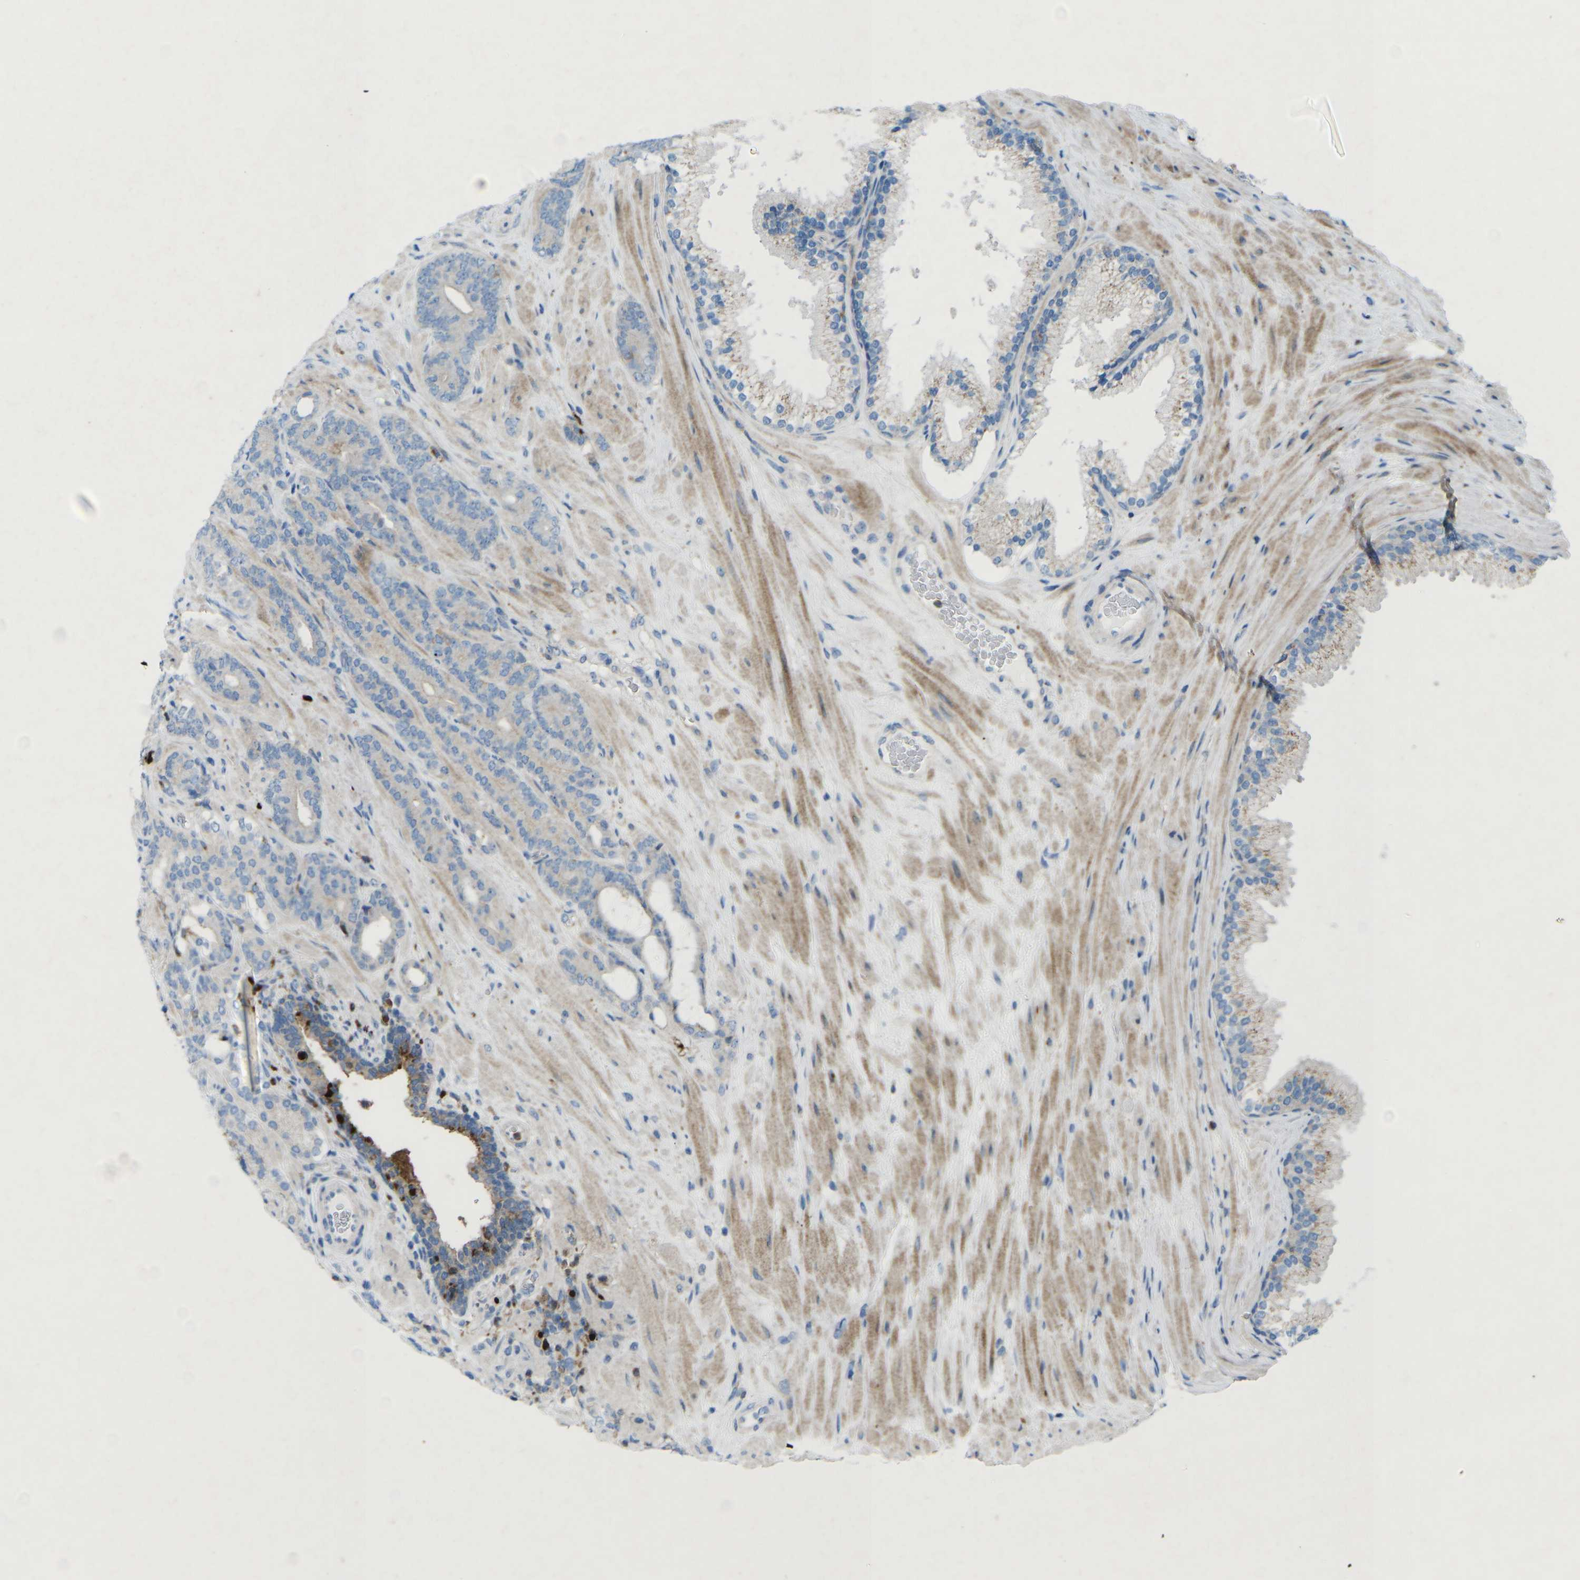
{"staining": {"intensity": "weak", "quantity": "<25%", "location": "cytoplasmic/membranous"}, "tissue": "prostate cancer", "cell_type": "Tumor cells", "image_type": "cancer", "snomed": [{"axis": "morphology", "description": "Adenocarcinoma, Low grade"}, {"axis": "topography", "description": "Prostate"}], "caption": "Immunohistochemistry image of prostate cancer (low-grade adenocarcinoma) stained for a protein (brown), which demonstrates no positivity in tumor cells.", "gene": "STK11", "patient": {"sex": "male", "age": 63}}